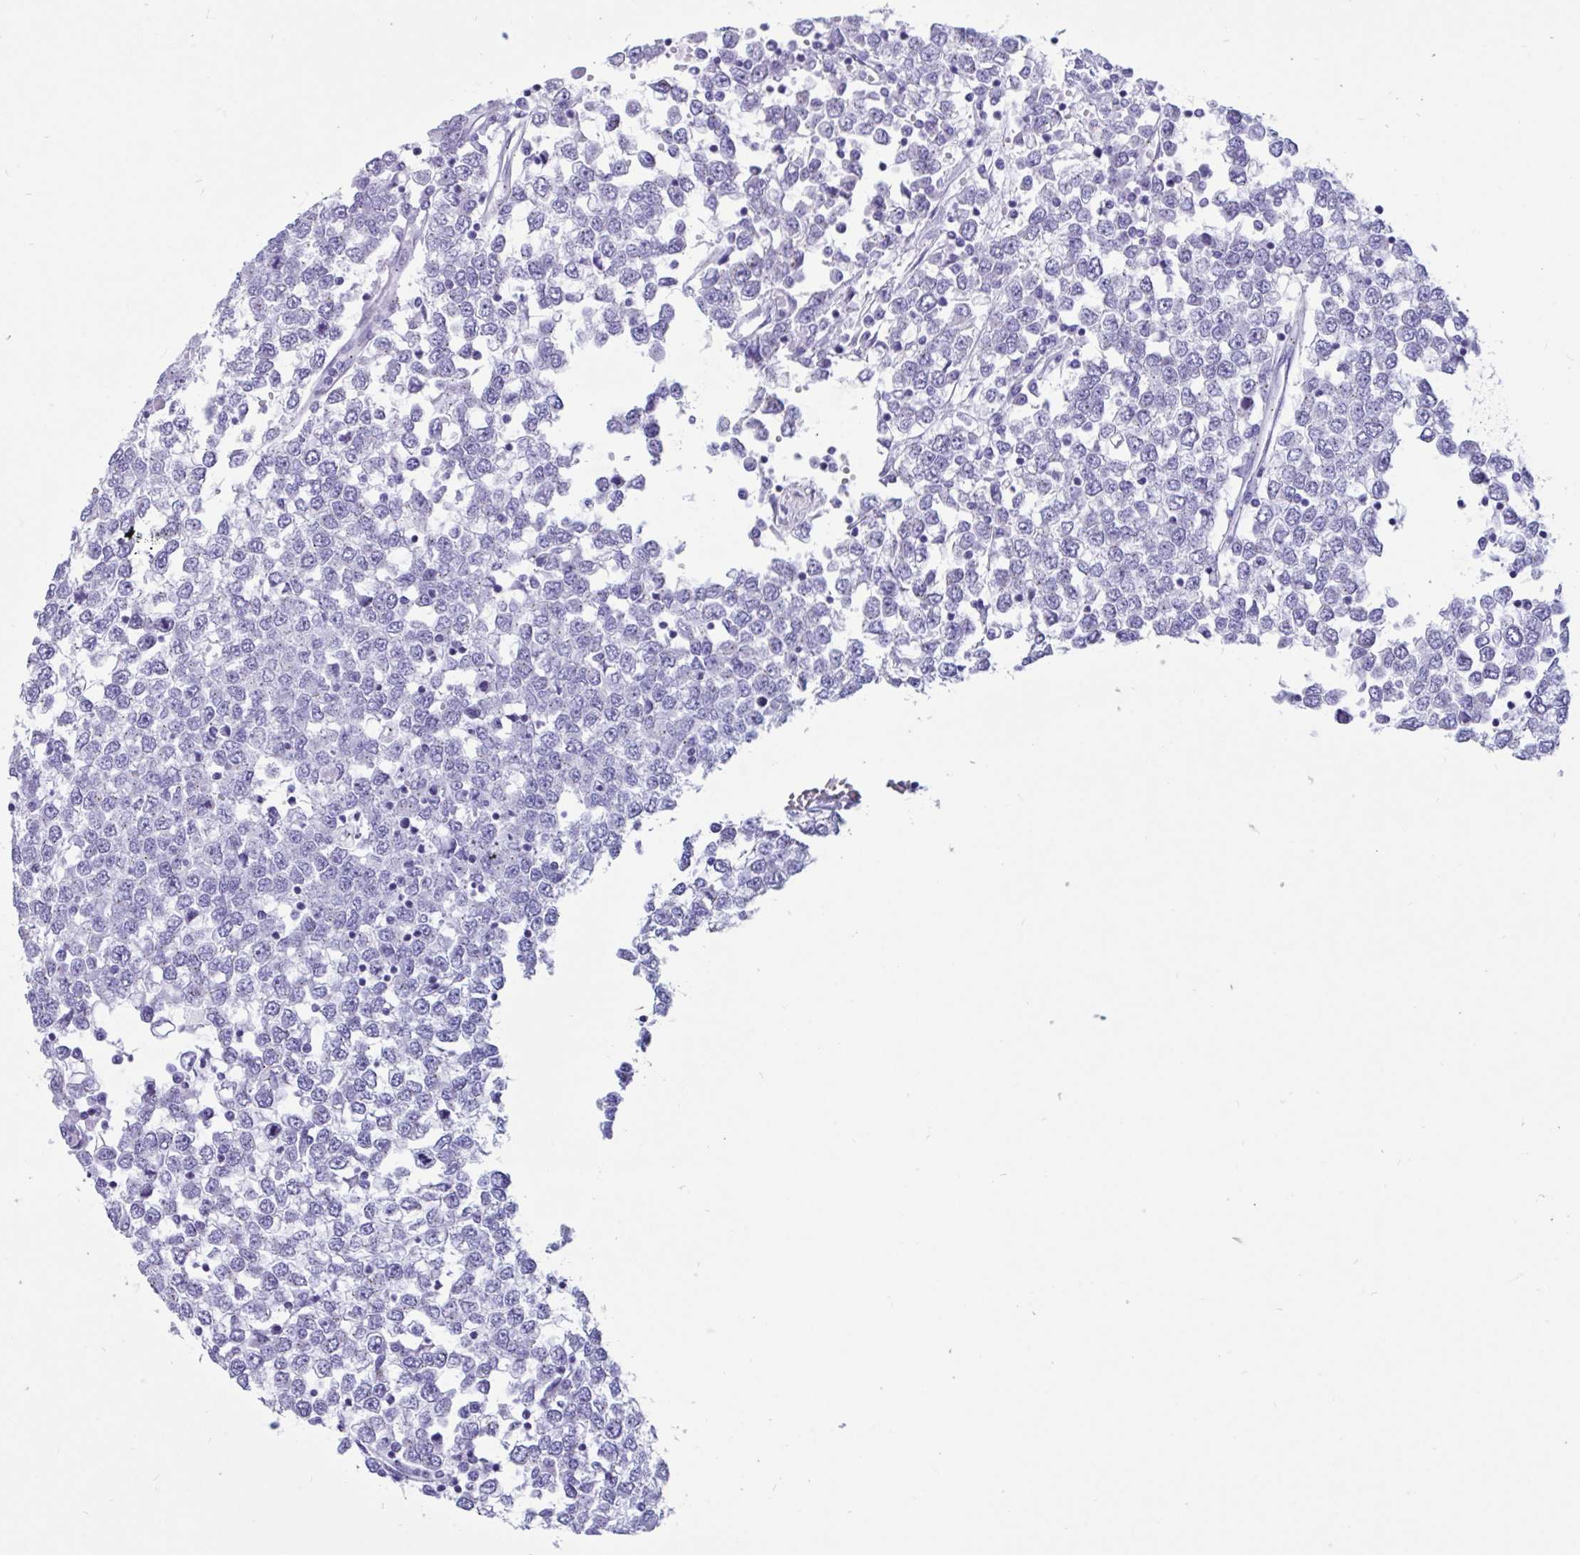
{"staining": {"intensity": "negative", "quantity": "none", "location": "none"}, "tissue": "testis cancer", "cell_type": "Tumor cells", "image_type": "cancer", "snomed": [{"axis": "morphology", "description": "Seminoma, NOS"}, {"axis": "topography", "description": "Testis"}], "caption": "Testis seminoma stained for a protein using IHC displays no positivity tumor cells.", "gene": "RNASE3", "patient": {"sex": "male", "age": 65}}